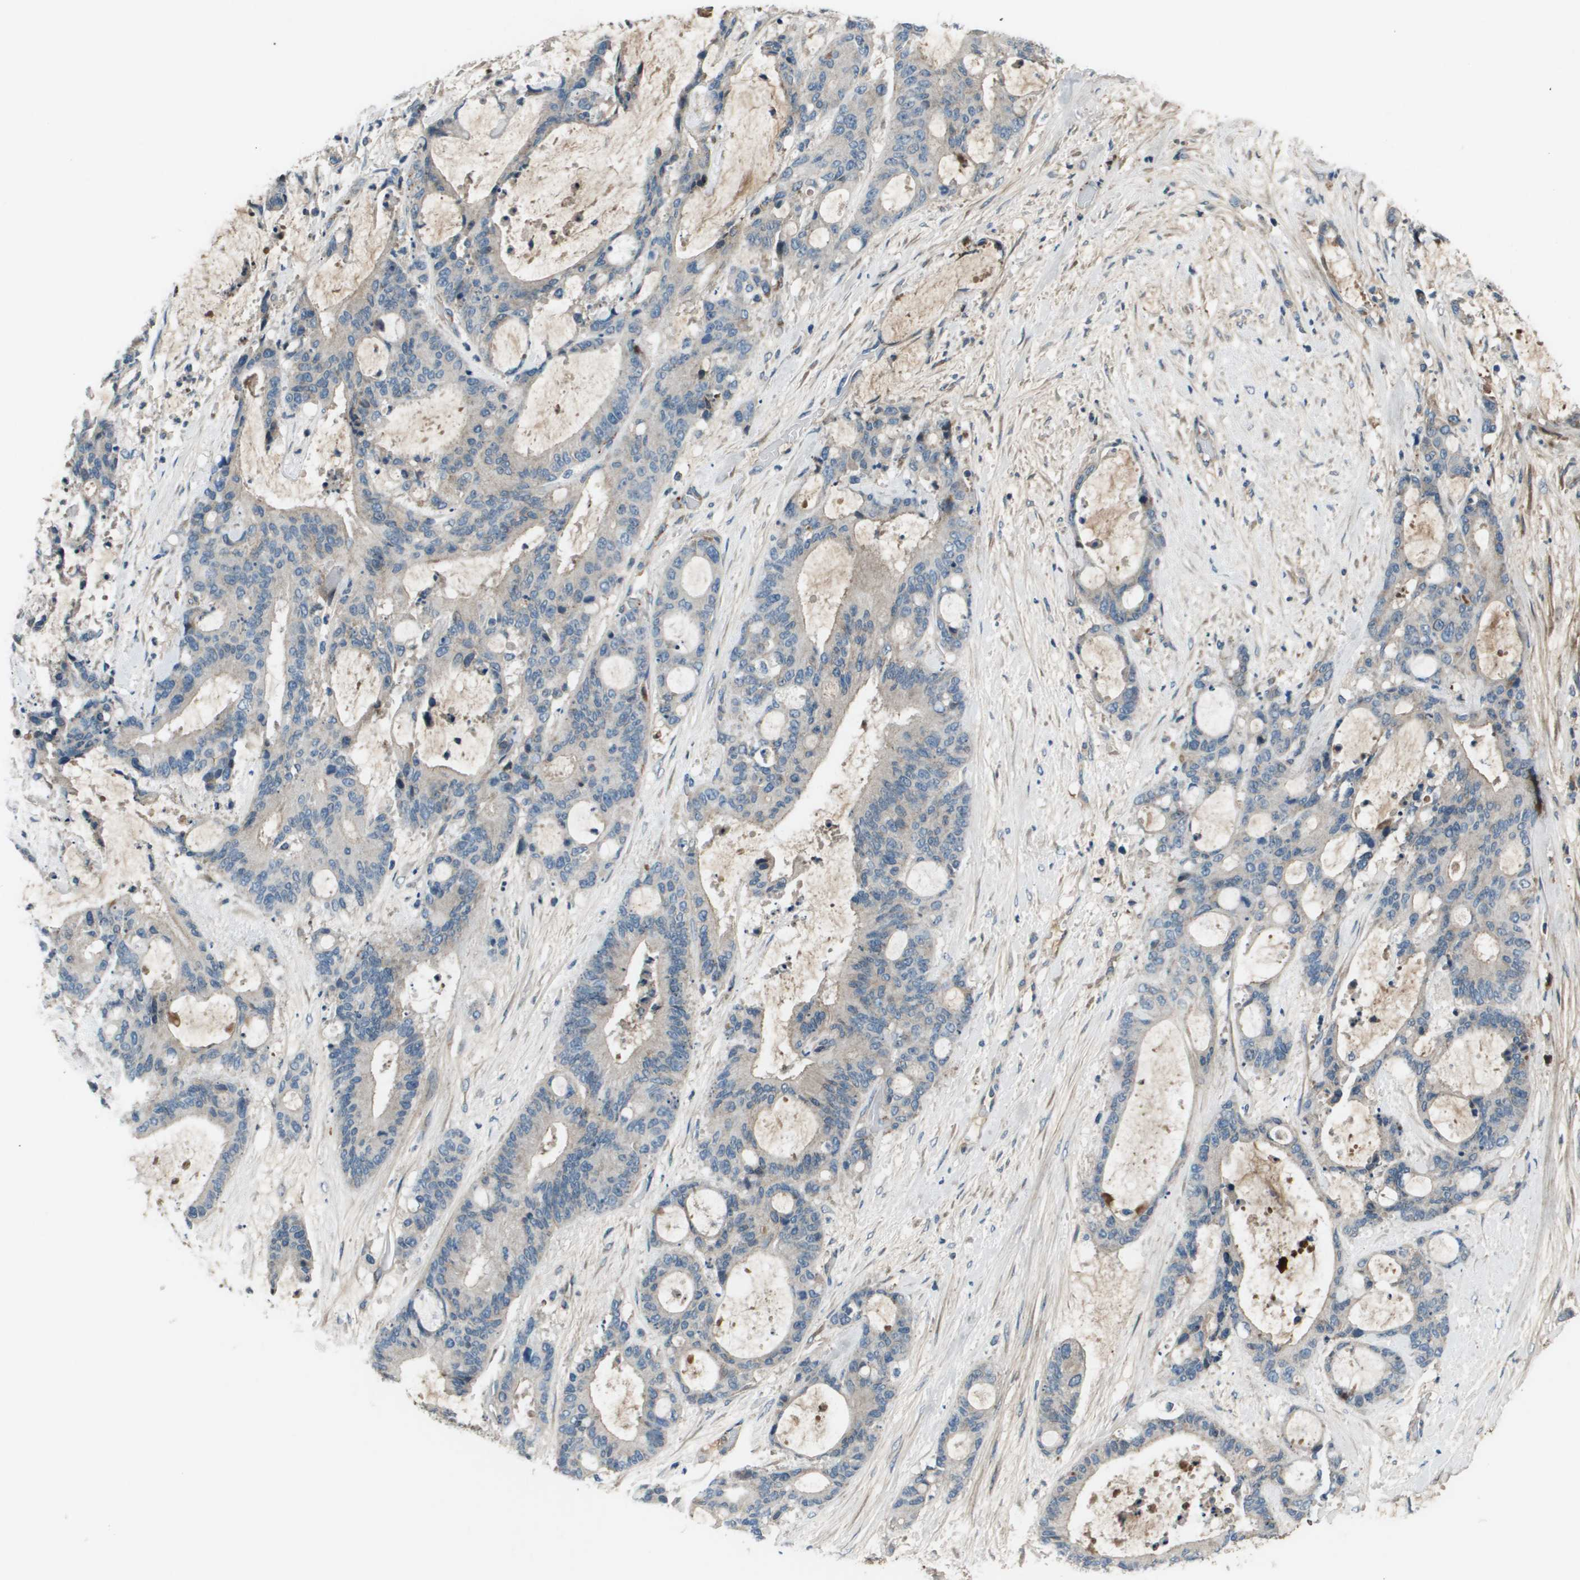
{"staining": {"intensity": "weak", "quantity": "<25%", "location": "cytoplasmic/membranous"}, "tissue": "liver cancer", "cell_type": "Tumor cells", "image_type": "cancer", "snomed": [{"axis": "morphology", "description": "Cholangiocarcinoma"}, {"axis": "topography", "description": "Liver"}], "caption": "The image exhibits no significant expression in tumor cells of liver cancer. (DAB (3,3'-diaminobenzidine) immunohistochemistry (IHC), high magnification).", "gene": "PCOLCE", "patient": {"sex": "female", "age": 73}}